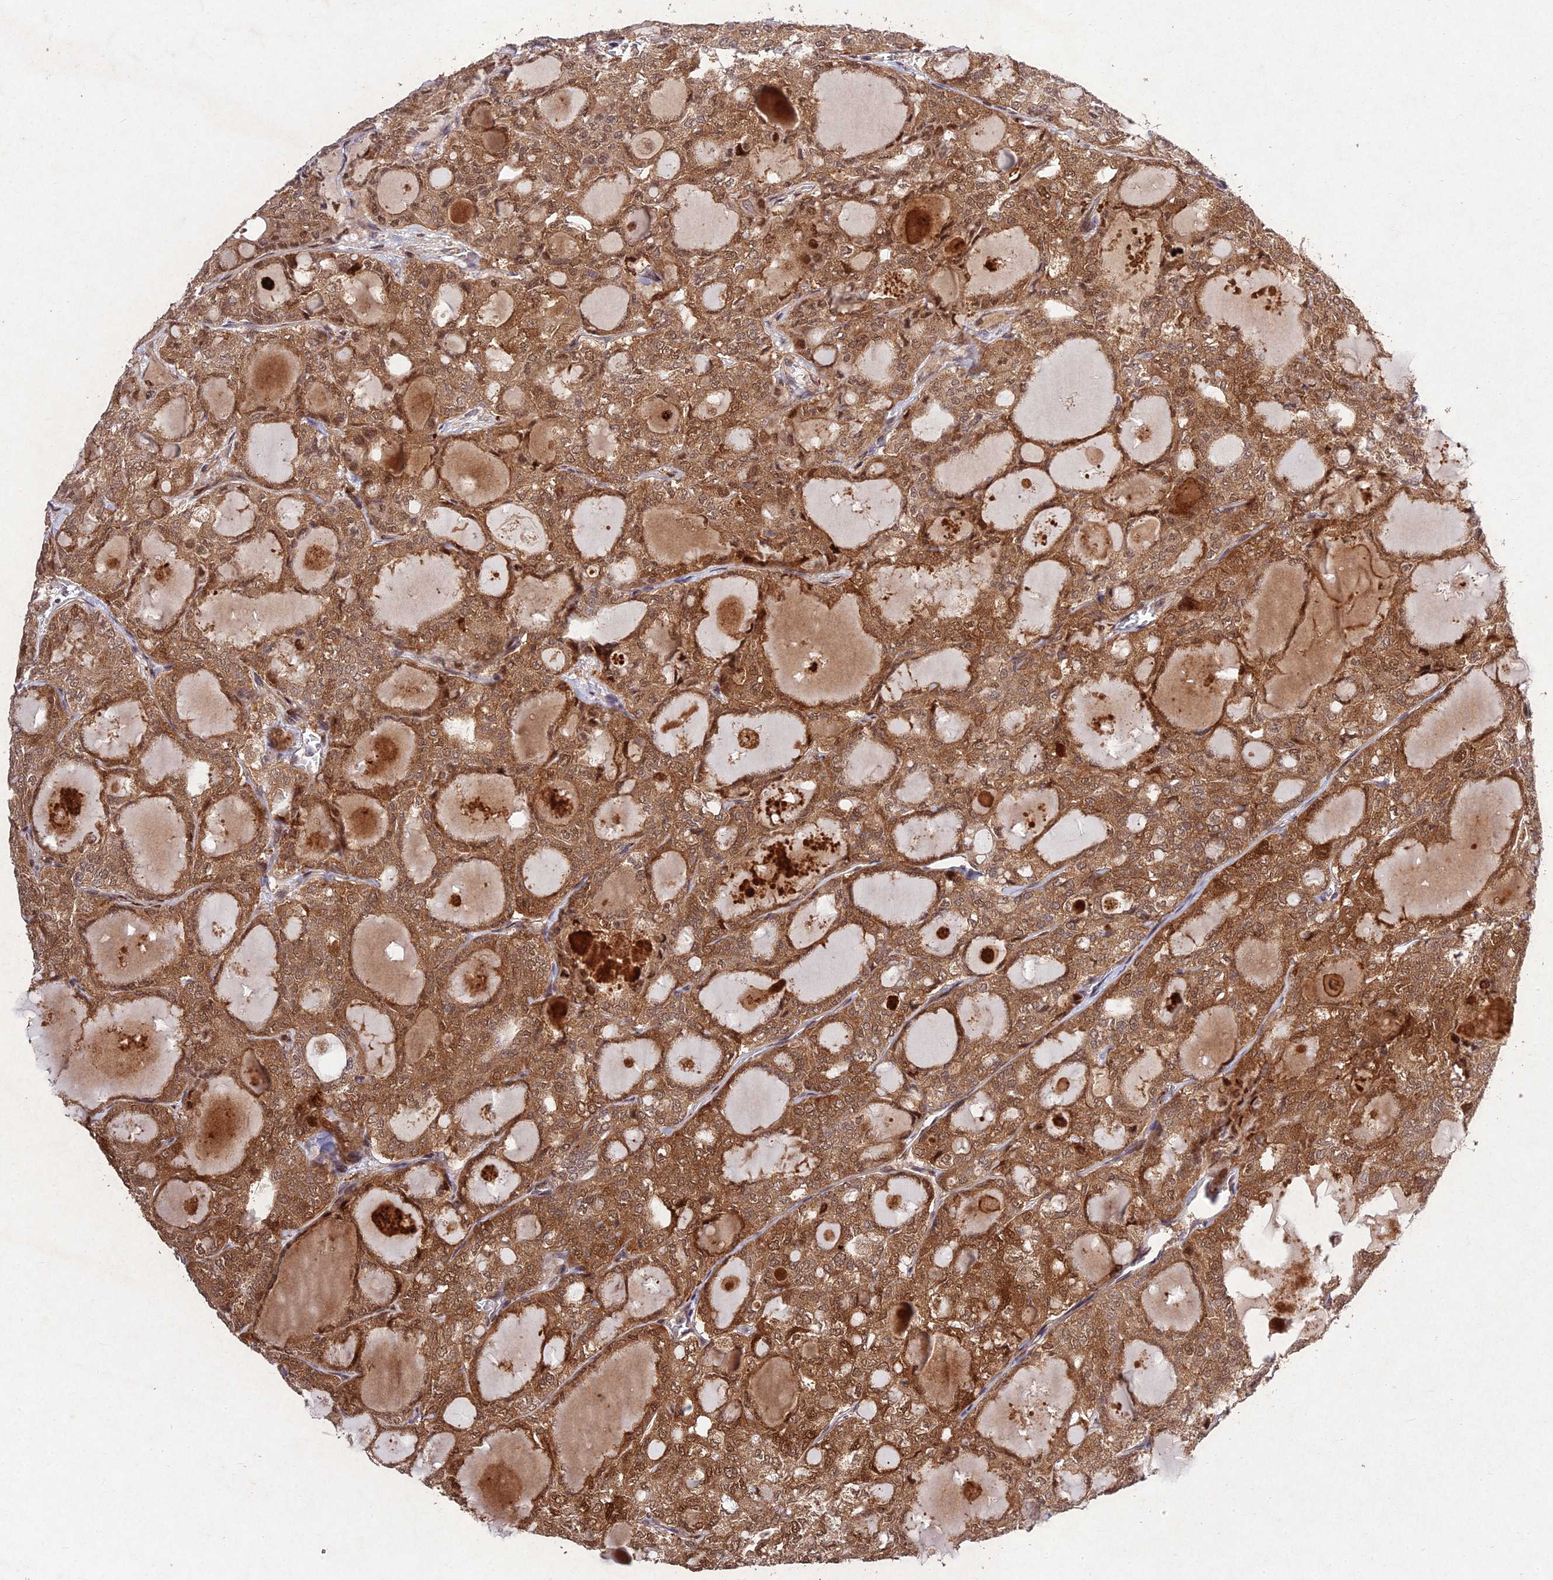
{"staining": {"intensity": "moderate", "quantity": ">75%", "location": "cytoplasmic/membranous,nuclear"}, "tissue": "thyroid cancer", "cell_type": "Tumor cells", "image_type": "cancer", "snomed": [{"axis": "morphology", "description": "Follicular adenoma carcinoma, NOS"}, {"axis": "topography", "description": "Thyroid gland"}], "caption": "Immunohistochemical staining of human thyroid cancer (follicular adenoma carcinoma) reveals moderate cytoplasmic/membranous and nuclear protein expression in about >75% of tumor cells.", "gene": "MKKS", "patient": {"sex": "male", "age": 75}}